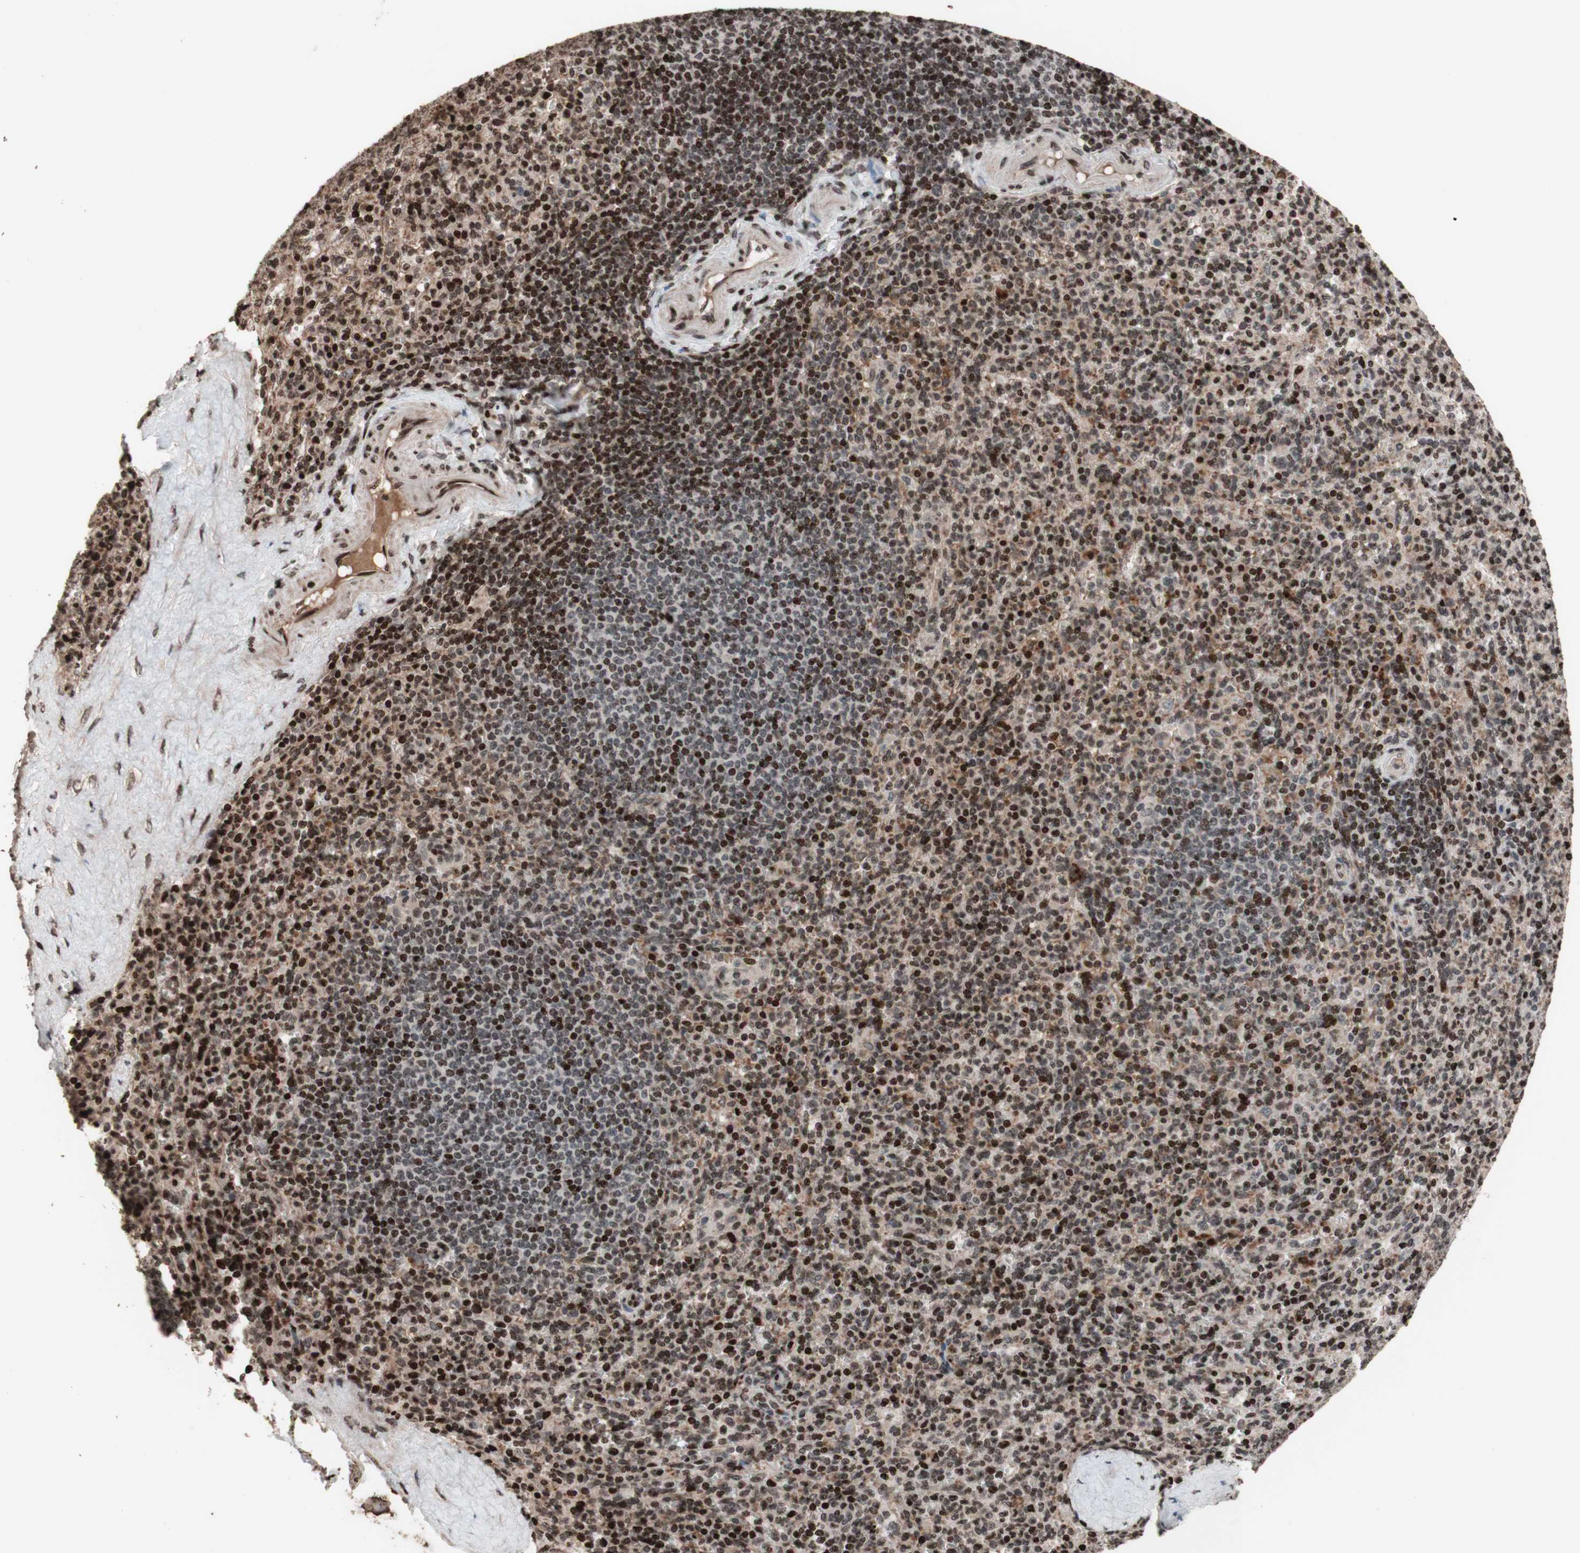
{"staining": {"intensity": "moderate", "quantity": "25%-75%", "location": "nuclear"}, "tissue": "spleen", "cell_type": "Cells in red pulp", "image_type": "normal", "snomed": [{"axis": "morphology", "description": "Normal tissue, NOS"}, {"axis": "topography", "description": "Spleen"}], "caption": "Spleen stained with a brown dye exhibits moderate nuclear positive expression in about 25%-75% of cells in red pulp.", "gene": "POLA1", "patient": {"sex": "male", "age": 36}}